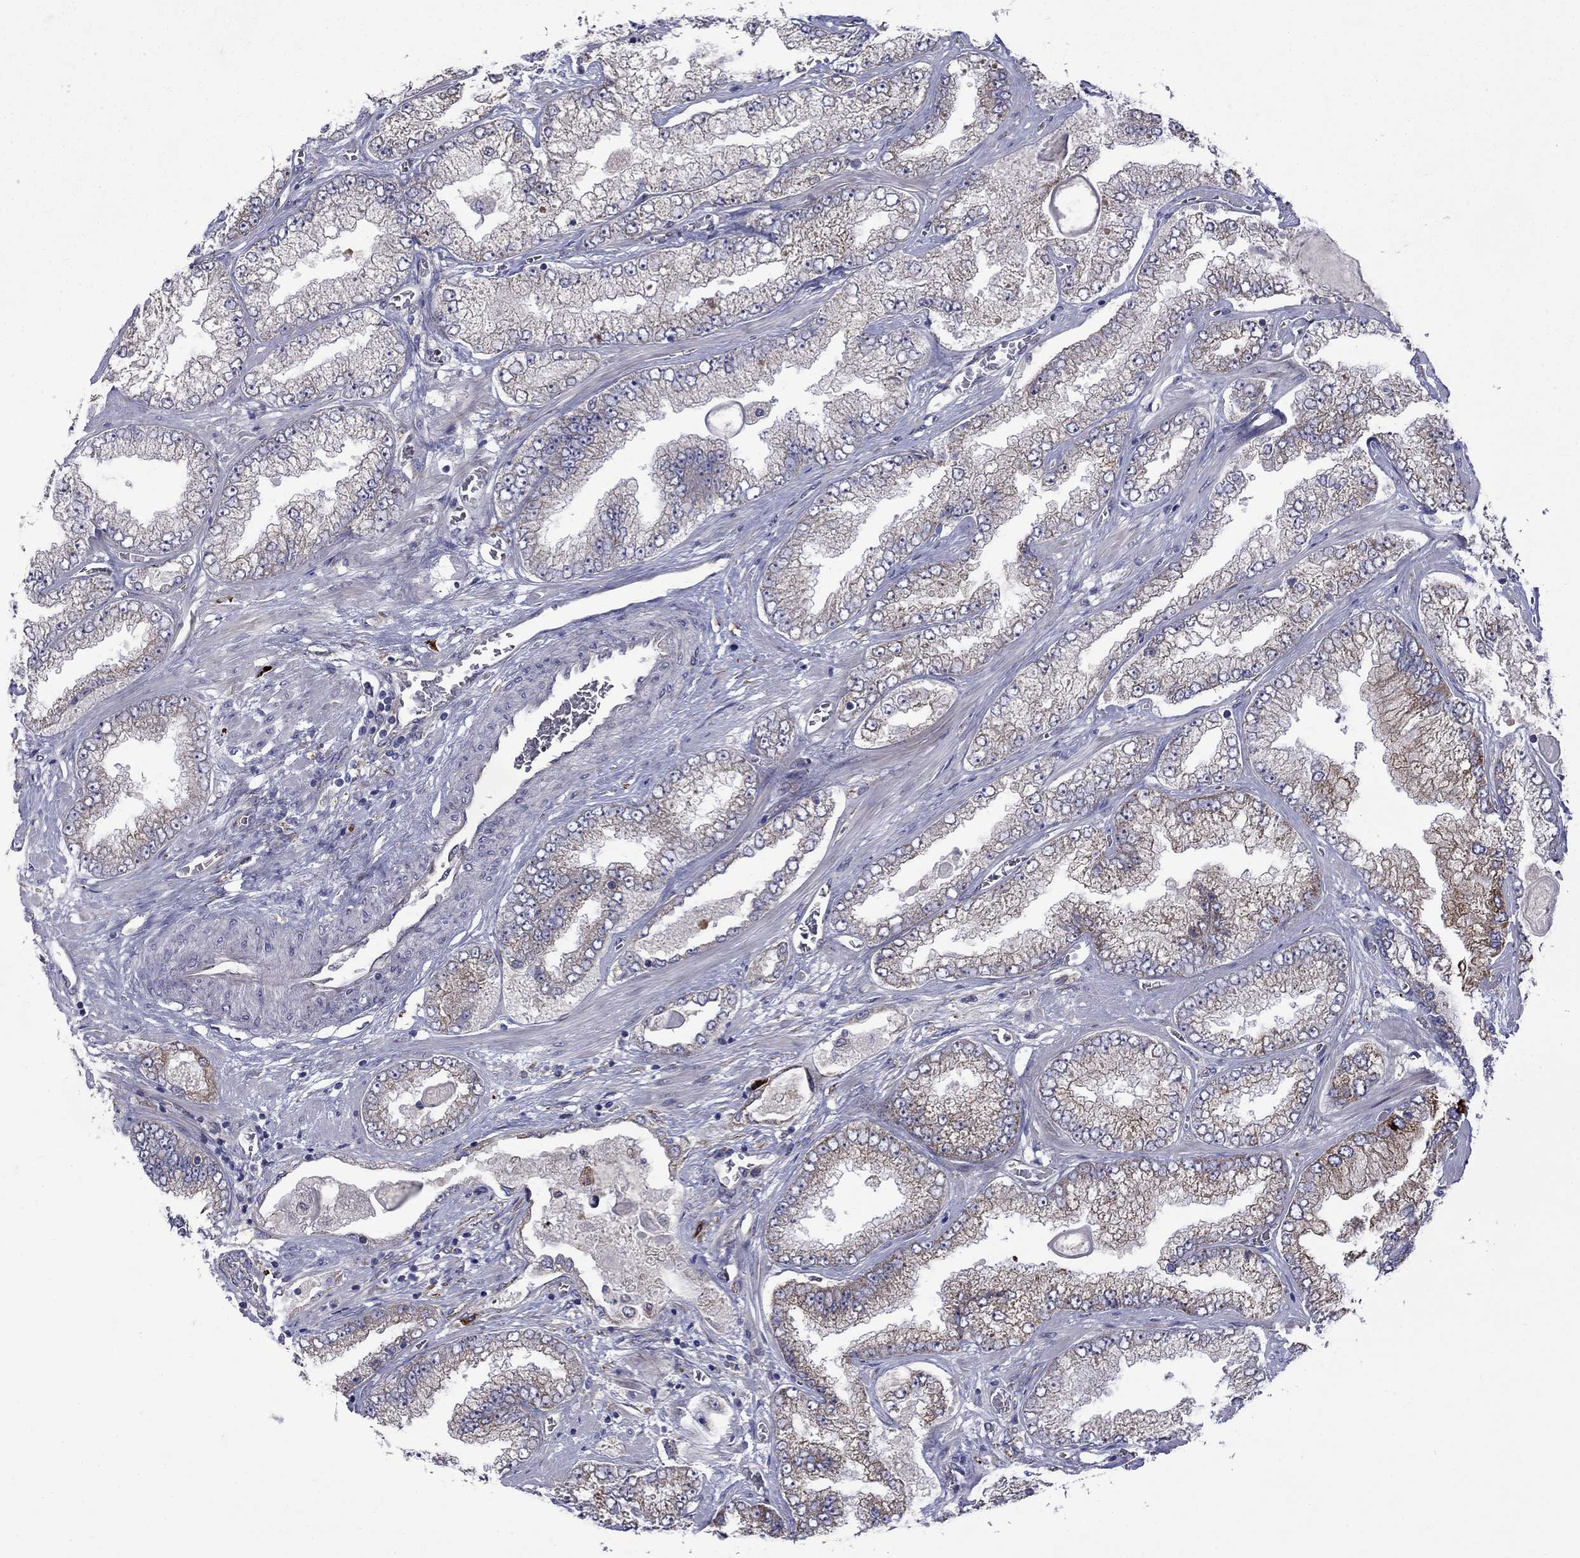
{"staining": {"intensity": "weak", "quantity": "25%-75%", "location": "cytoplasmic/membranous"}, "tissue": "prostate cancer", "cell_type": "Tumor cells", "image_type": "cancer", "snomed": [{"axis": "morphology", "description": "Adenocarcinoma, Low grade"}, {"axis": "topography", "description": "Prostate"}], "caption": "The histopathology image demonstrates immunohistochemical staining of prostate cancer. There is weak cytoplasmic/membranous staining is appreciated in approximately 25%-75% of tumor cells. (DAB (3,3'-diaminobenzidine) = brown stain, brightfield microscopy at high magnification).", "gene": "ASNS", "patient": {"sex": "male", "age": 57}}